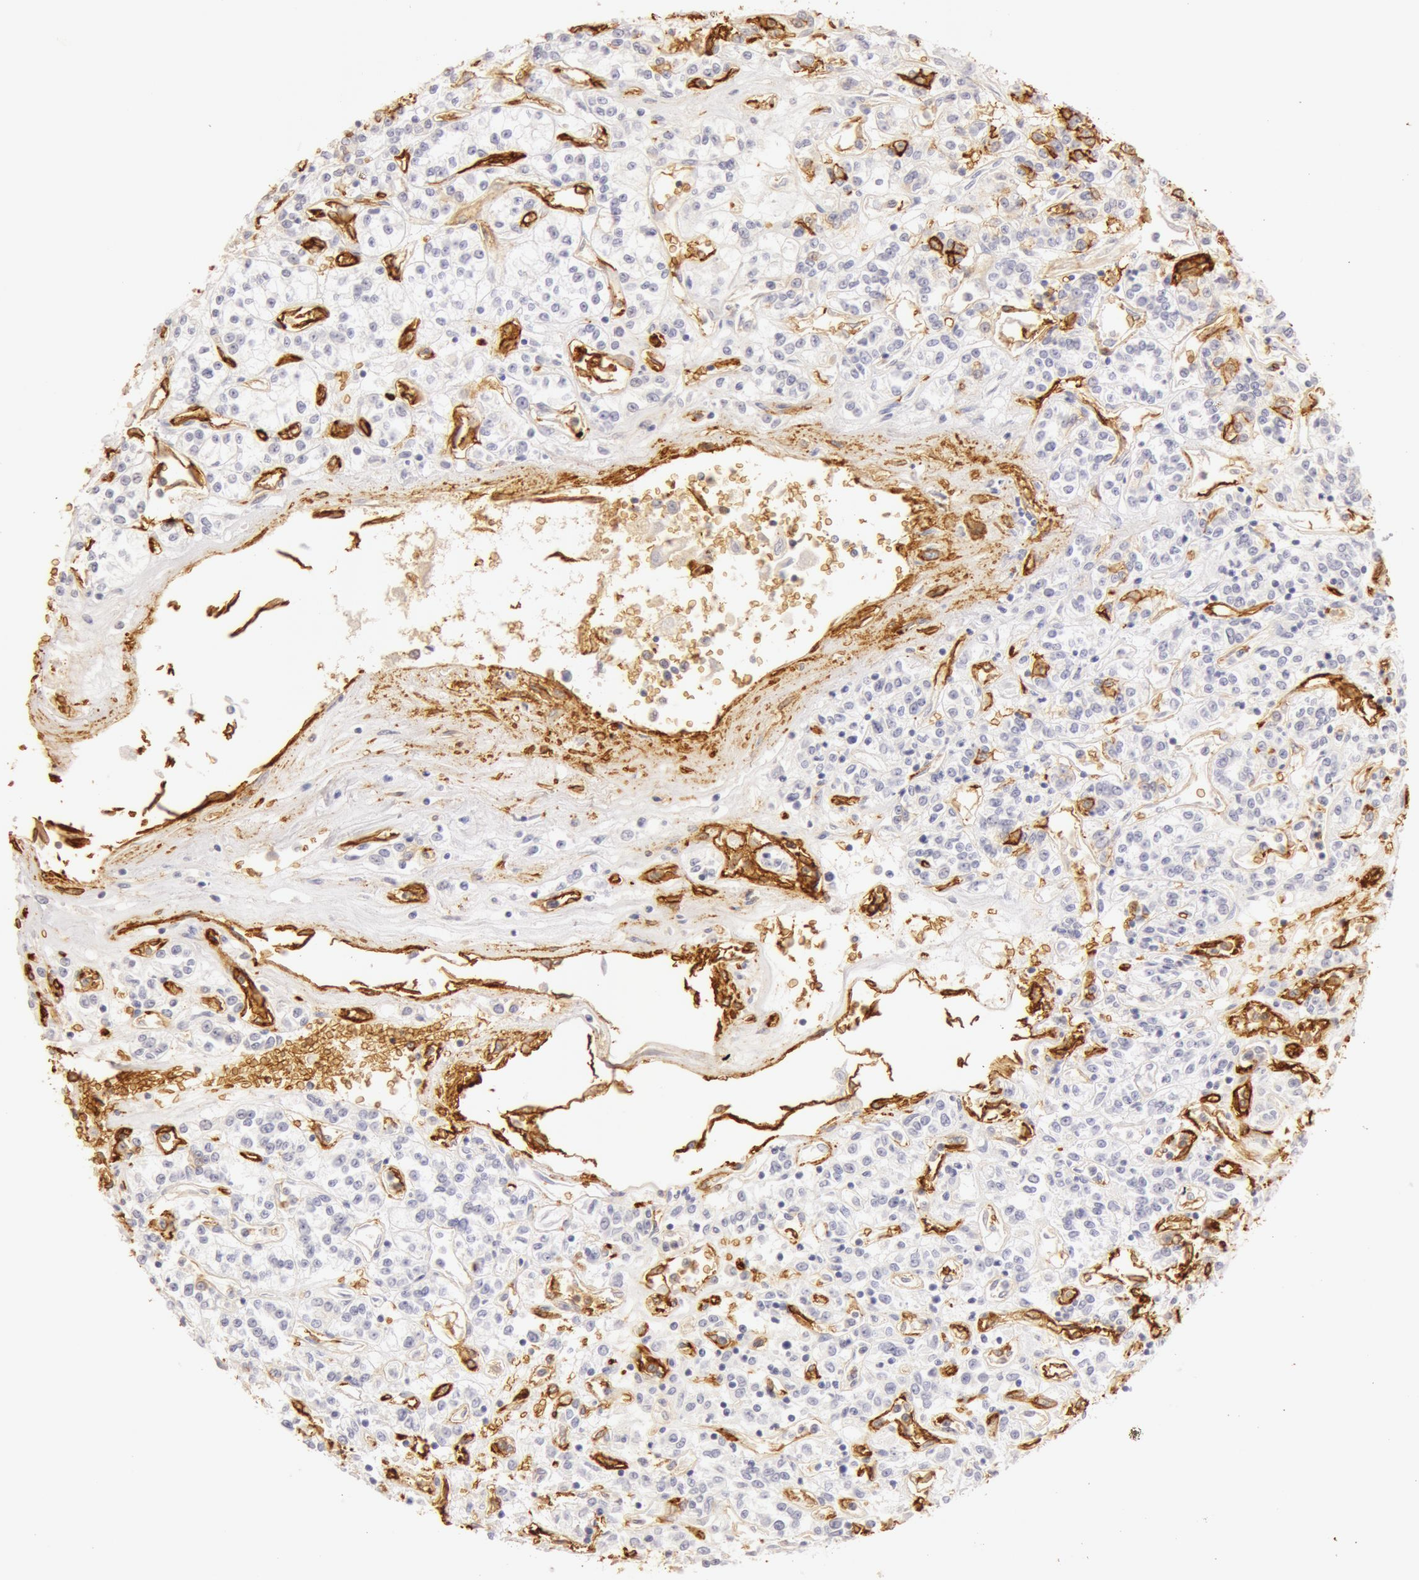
{"staining": {"intensity": "negative", "quantity": "none", "location": "none"}, "tissue": "renal cancer", "cell_type": "Tumor cells", "image_type": "cancer", "snomed": [{"axis": "morphology", "description": "Adenocarcinoma, NOS"}, {"axis": "topography", "description": "Kidney"}], "caption": "Human adenocarcinoma (renal) stained for a protein using immunohistochemistry (IHC) demonstrates no expression in tumor cells.", "gene": "AQP1", "patient": {"sex": "female", "age": 76}}